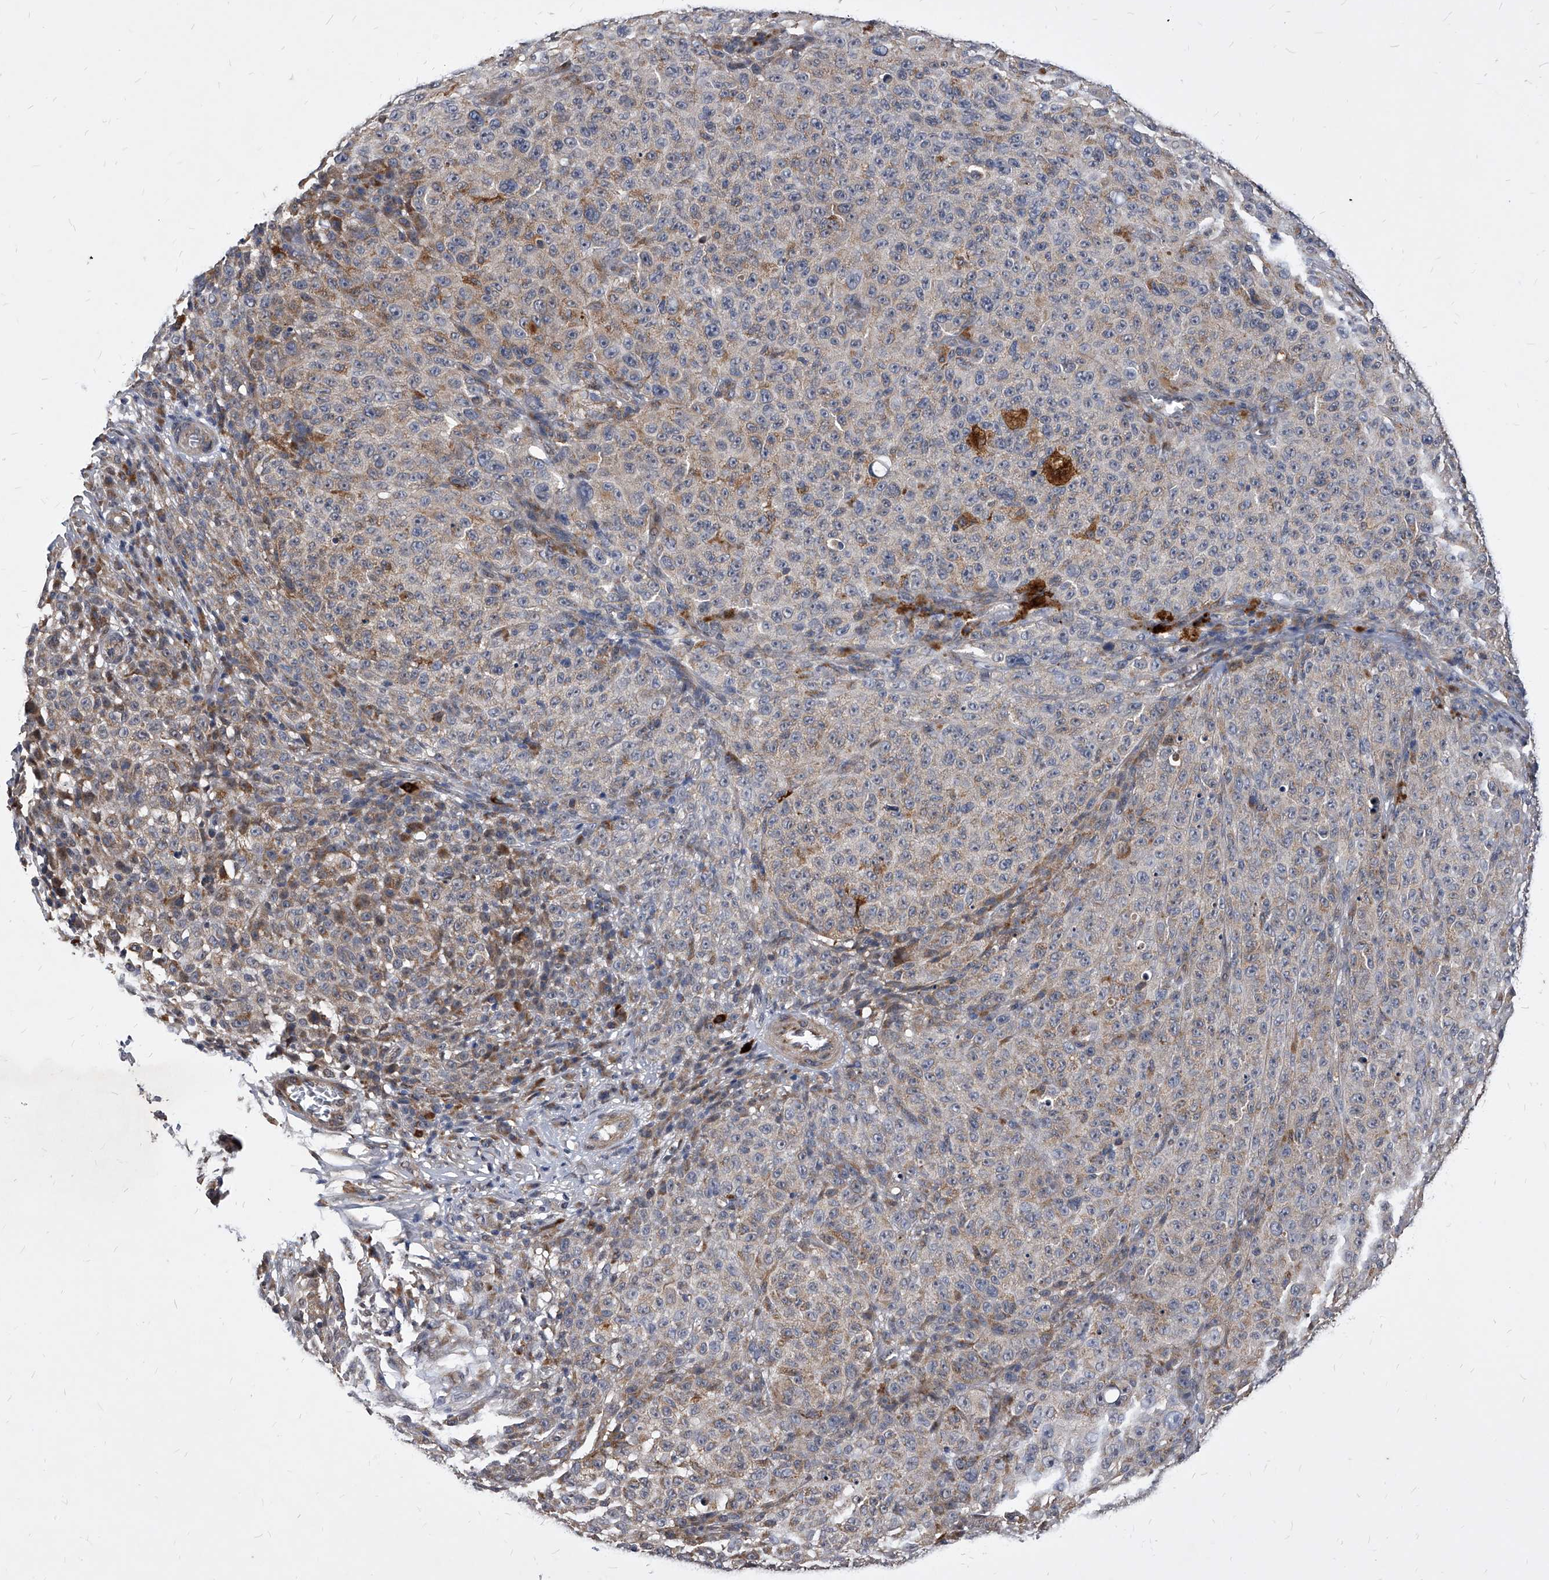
{"staining": {"intensity": "negative", "quantity": "none", "location": "none"}, "tissue": "melanoma", "cell_type": "Tumor cells", "image_type": "cancer", "snomed": [{"axis": "morphology", "description": "Malignant melanoma, NOS"}, {"axis": "topography", "description": "Skin"}], "caption": "Human melanoma stained for a protein using immunohistochemistry (IHC) shows no expression in tumor cells.", "gene": "SOBP", "patient": {"sex": "female", "age": 82}}